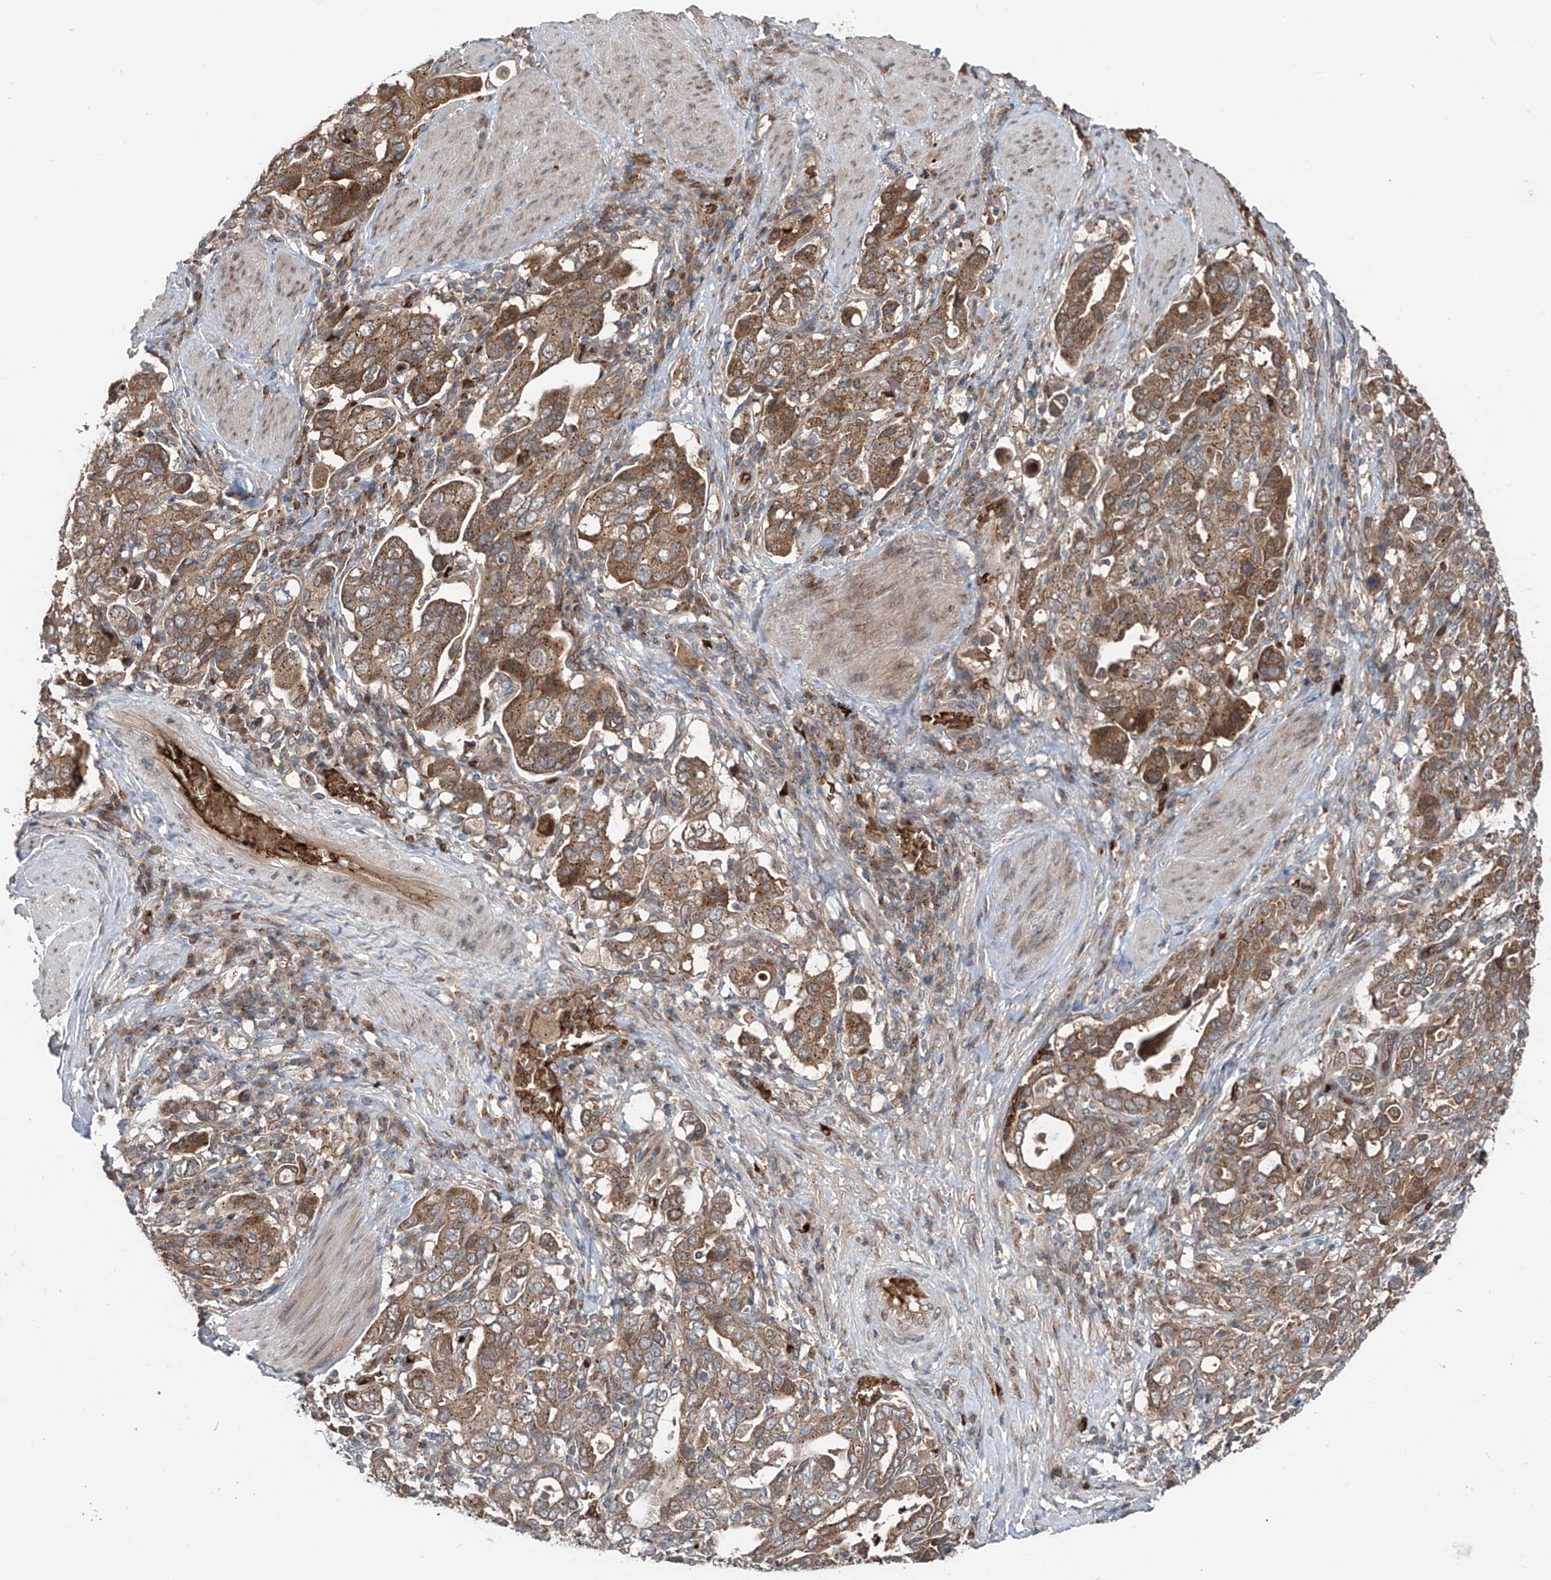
{"staining": {"intensity": "moderate", "quantity": ">75%", "location": "cytoplasmic/membranous"}, "tissue": "stomach cancer", "cell_type": "Tumor cells", "image_type": "cancer", "snomed": [{"axis": "morphology", "description": "Adenocarcinoma, NOS"}, {"axis": "topography", "description": "Stomach, upper"}], "caption": "Human stomach cancer stained with a protein marker reveals moderate staining in tumor cells.", "gene": "ZDHHC9", "patient": {"sex": "male", "age": 62}}